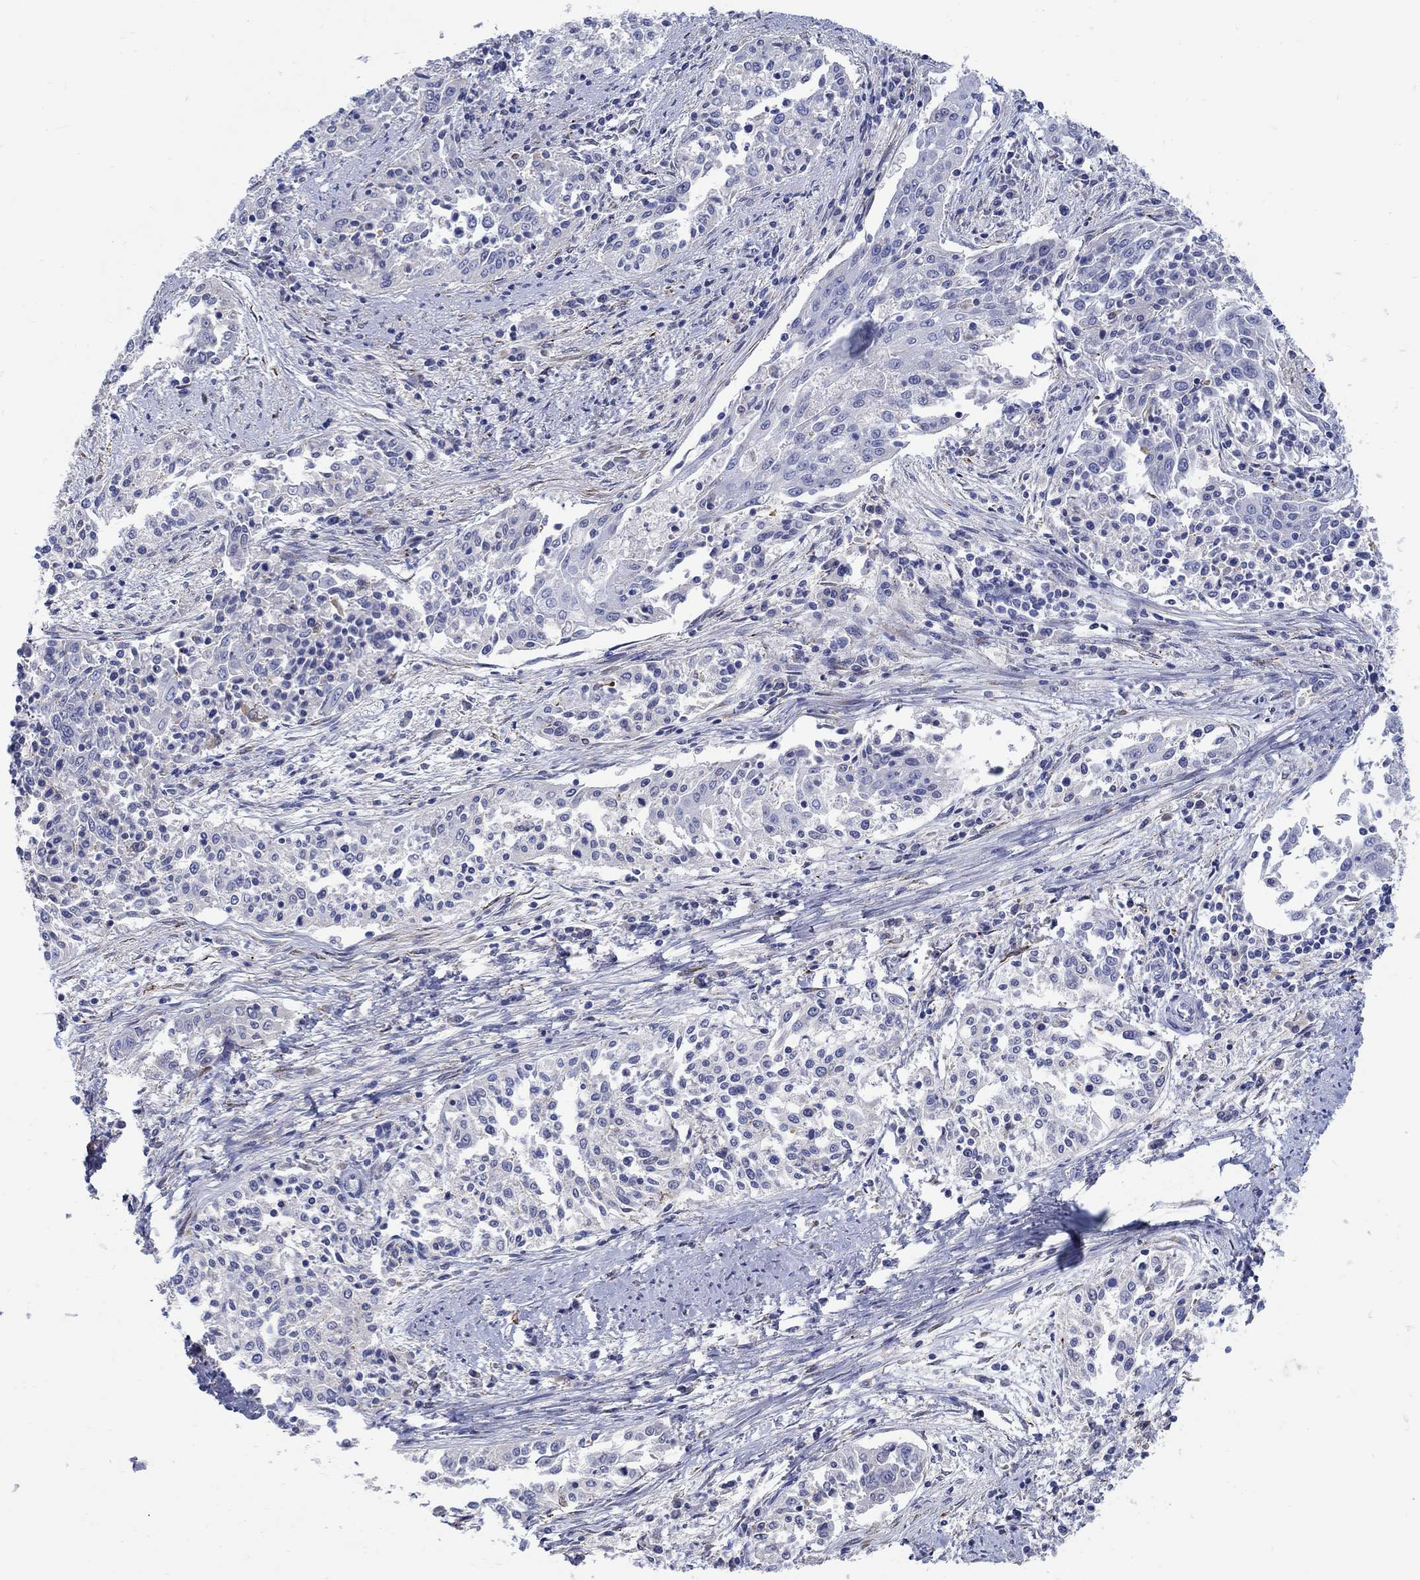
{"staining": {"intensity": "negative", "quantity": "none", "location": "none"}, "tissue": "cervical cancer", "cell_type": "Tumor cells", "image_type": "cancer", "snomed": [{"axis": "morphology", "description": "Squamous cell carcinoma, NOS"}, {"axis": "topography", "description": "Cervix"}], "caption": "IHC histopathology image of human cervical cancer (squamous cell carcinoma) stained for a protein (brown), which displays no positivity in tumor cells.", "gene": "REEP2", "patient": {"sex": "female", "age": 41}}